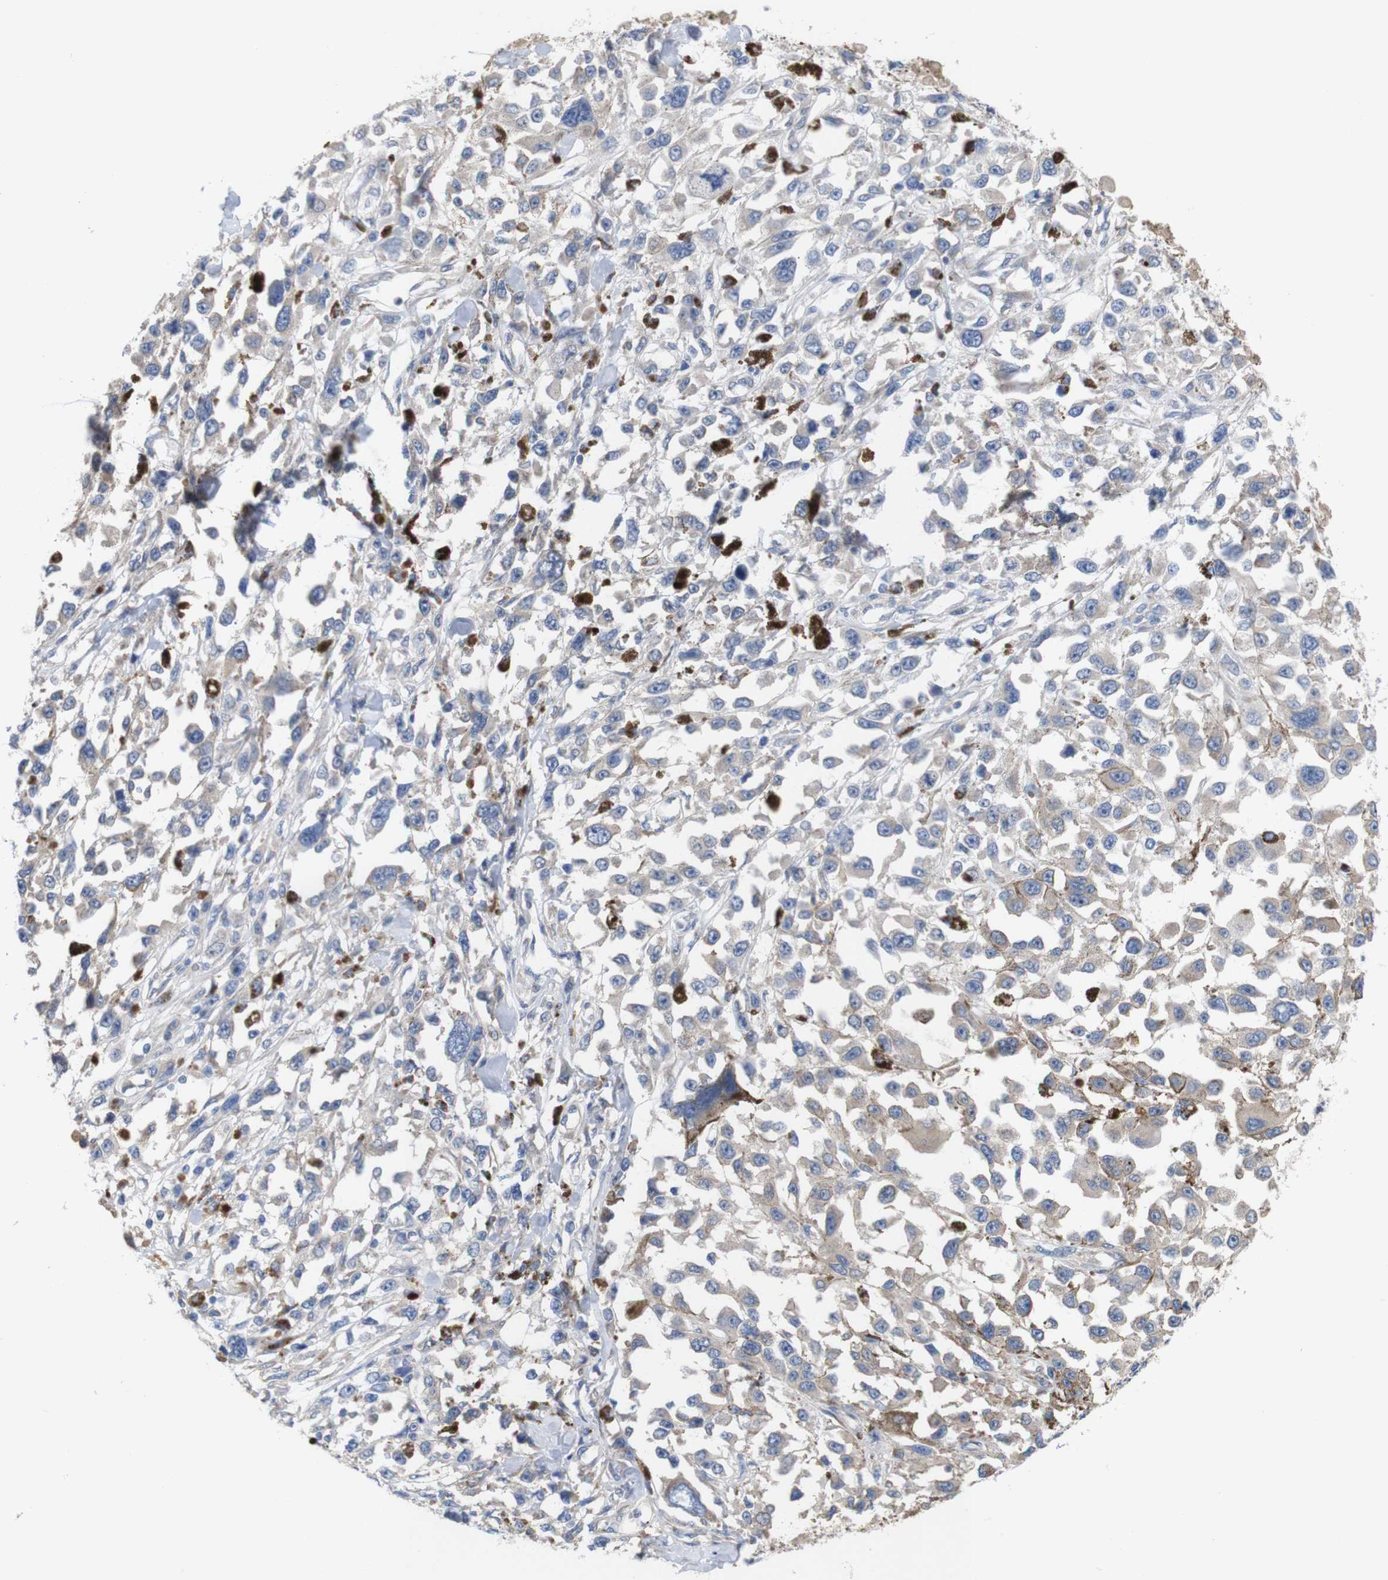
{"staining": {"intensity": "negative", "quantity": "none", "location": "none"}, "tissue": "melanoma", "cell_type": "Tumor cells", "image_type": "cancer", "snomed": [{"axis": "morphology", "description": "Malignant melanoma, Metastatic site"}, {"axis": "topography", "description": "Lymph node"}], "caption": "There is no significant expression in tumor cells of malignant melanoma (metastatic site).", "gene": "MYEOV", "patient": {"sex": "male", "age": 59}}